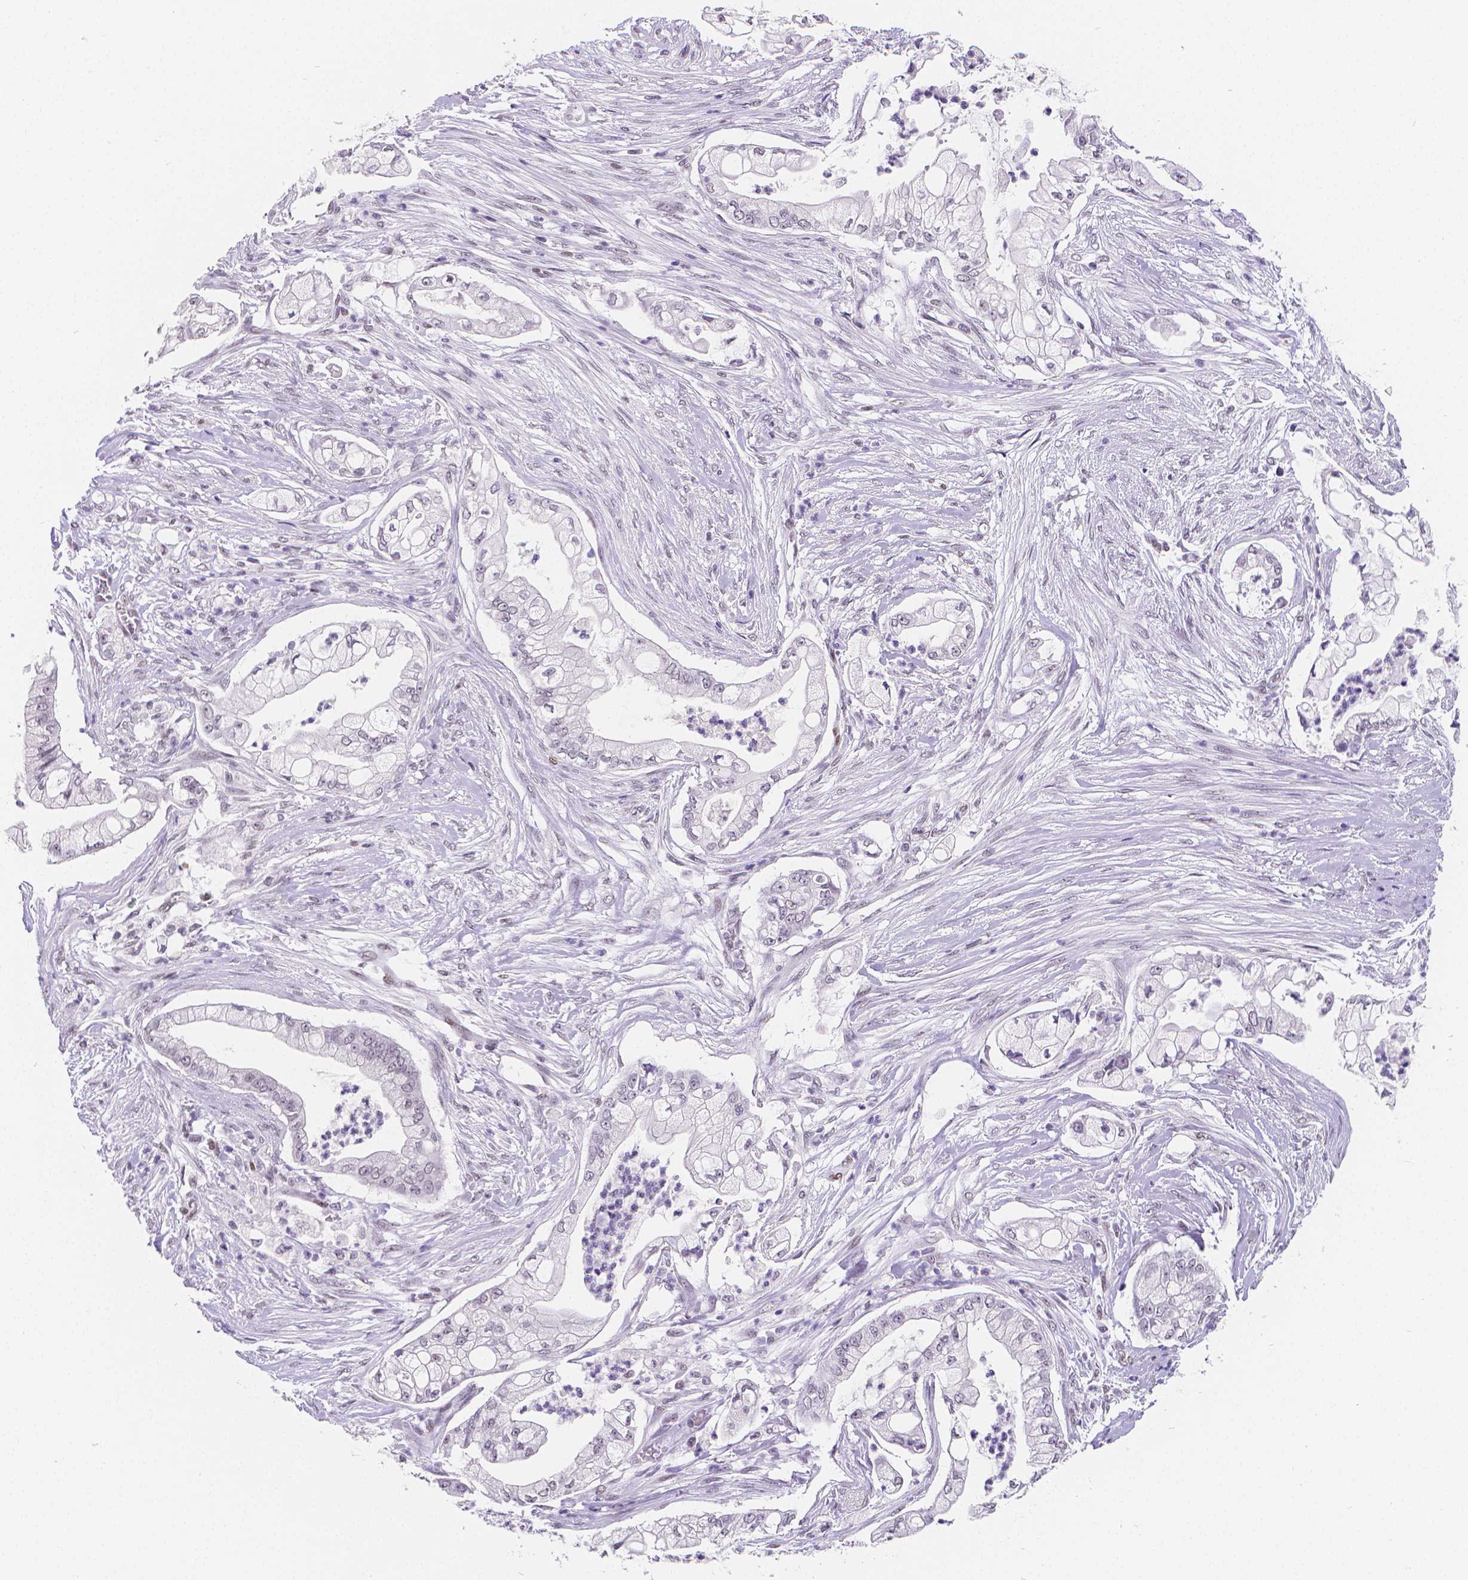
{"staining": {"intensity": "negative", "quantity": "none", "location": "none"}, "tissue": "pancreatic cancer", "cell_type": "Tumor cells", "image_type": "cancer", "snomed": [{"axis": "morphology", "description": "Adenocarcinoma, NOS"}, {"axis": "topography", "description": "Pancreas"}], "caption": "Pancreatic cancer was stained to show a protein in brown. There is no significant positivity in tumor cells.", "gene": "MEF2C", "patient": {"sex": "female", "age": 69}}